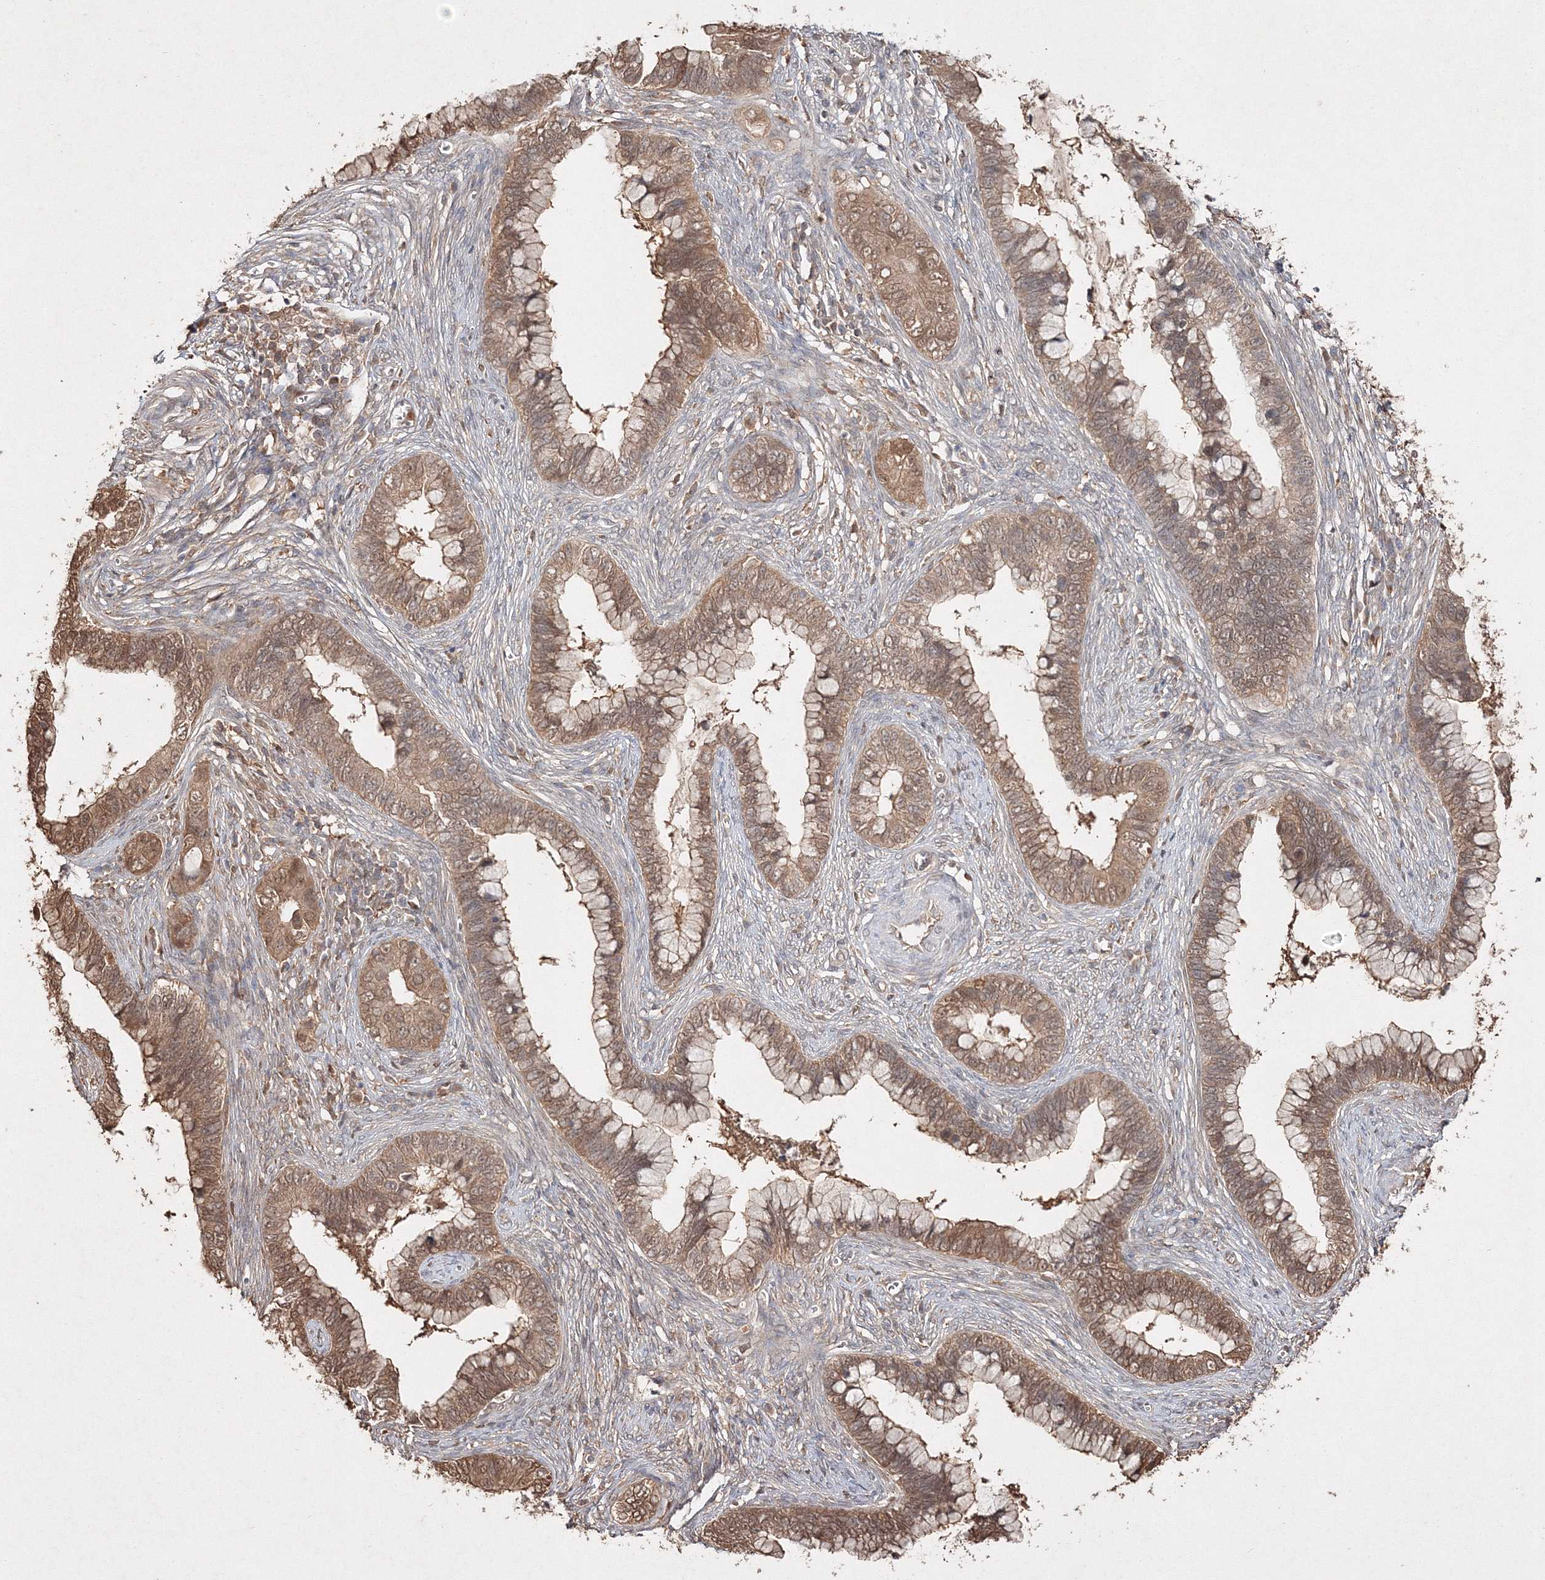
{"staining": {"intensity": "moderate", "quantity": ">75%", "location": "cytoplasmic/membranous,nuclear"}, "tissue": "cervical cancer", "cell_type": "Tumor cells", "image_type": "cancer", "snomed": [{"axis": "morphology", "description": "Adenocarcinoma, NOS"}, {"axis": "topography", "description": "Cervix"}], "caption": "About >75% of tumor cells in cervical adenocarcinoma reveal moderate cytoplasmic/membranous and nuclear protein positivity as visualized by brown immunohistochemical staining.", "gene": "S100A11", "patient": {"sex": "female", "age": 44}}